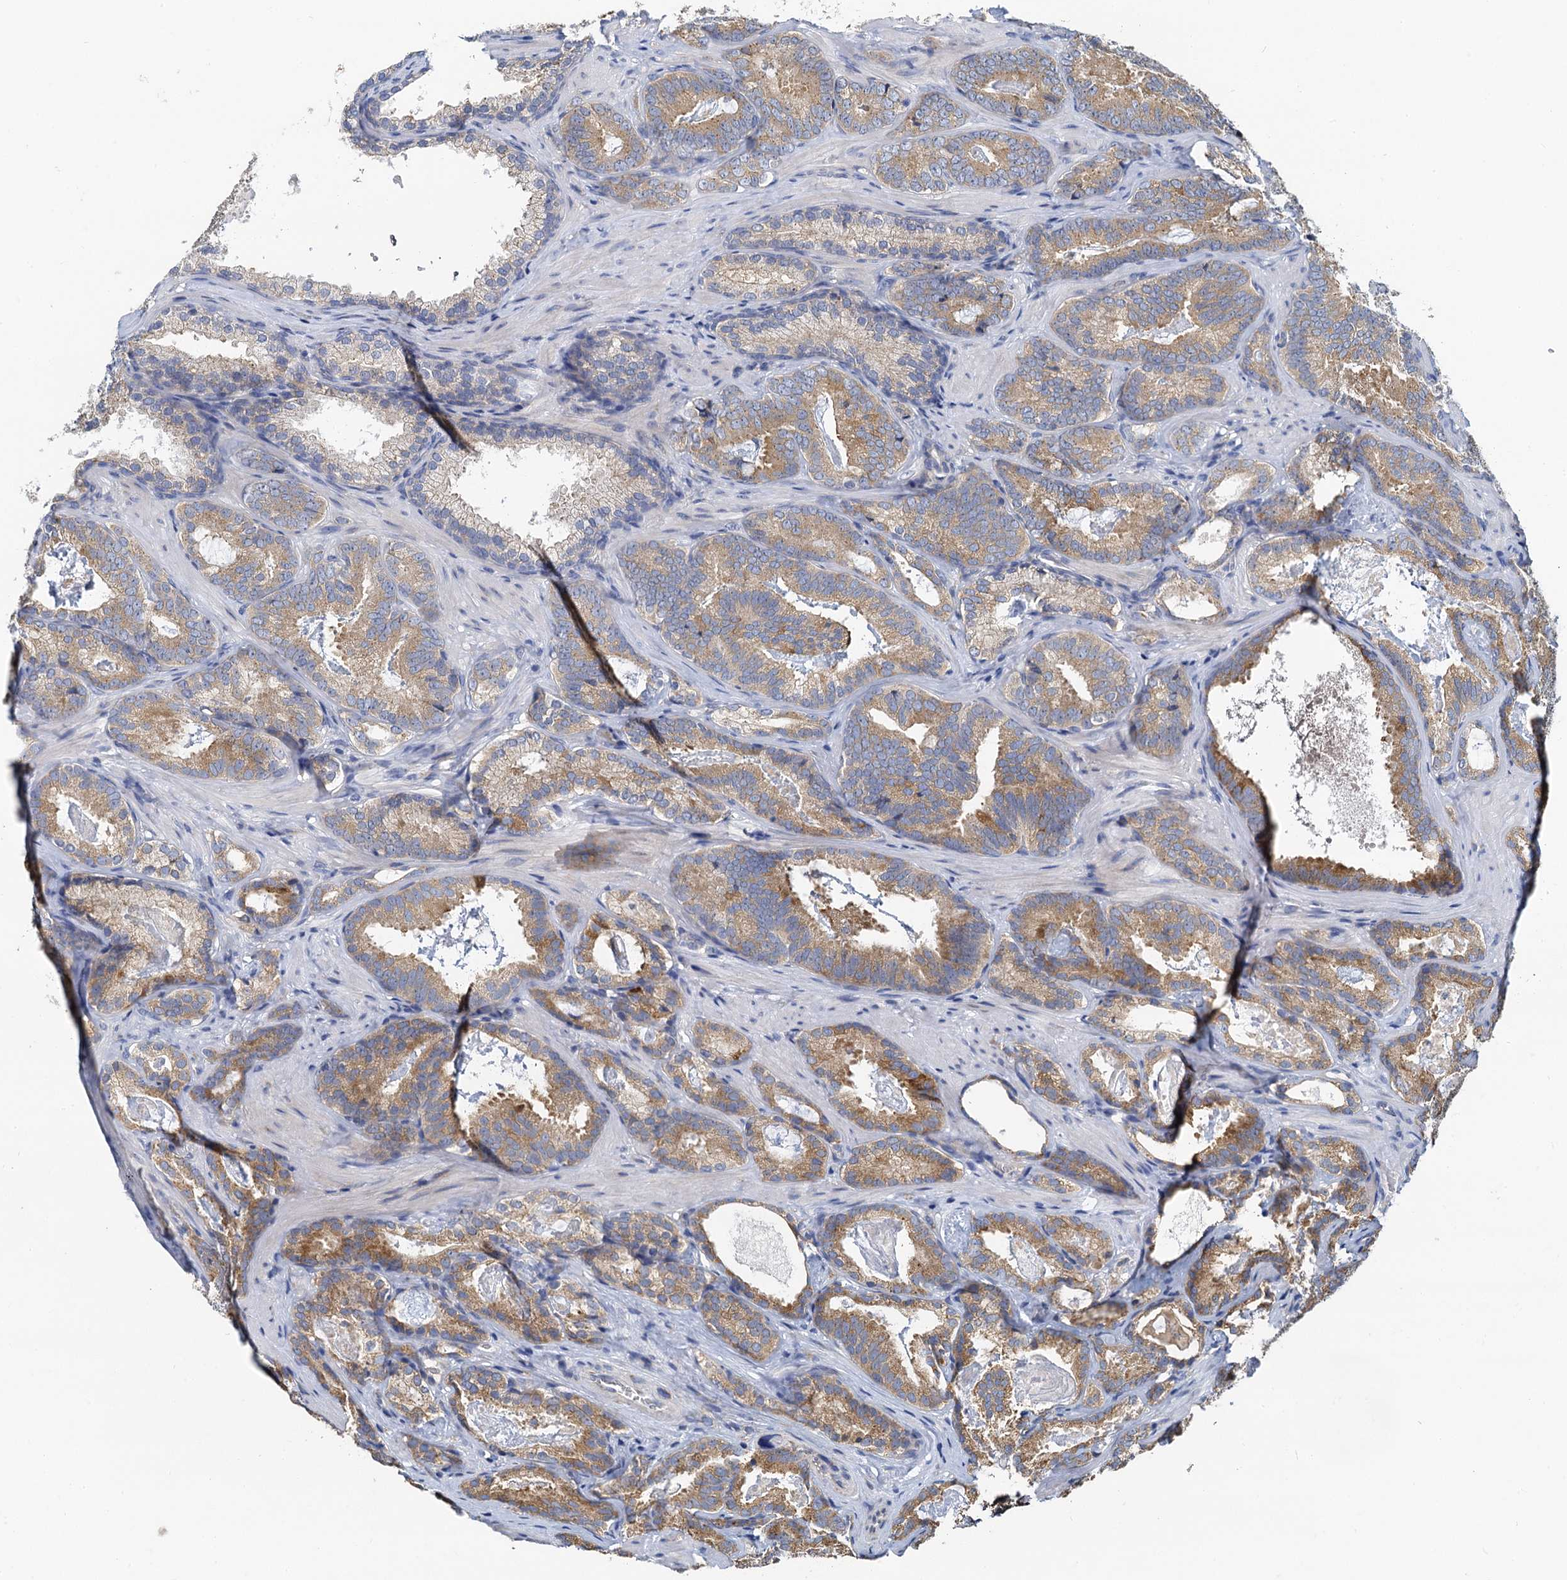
{"staining": {"intensity": "moderate", "quantity": ">75%", "location": "cytoplasmic/membranous"}, "tissue": "prostate cancer", "cell_type": "Tumor cells", "image_type": "cancer", "snomed": [{"axis": "morphology", "description": "Adenocarcinoma, Low grade"}, {"axis": "topography", "description": "Prostate"}], "caption": "Immunohistochemistry (IHC) of human low-grade adenocarcinoma (prostate) reveals medium levels of moderate cytoplasmic/membranous staining in about >75% of tumor cells.", "gene": "NKAPD1", "patient": {"sex": "male", "age": 60}}